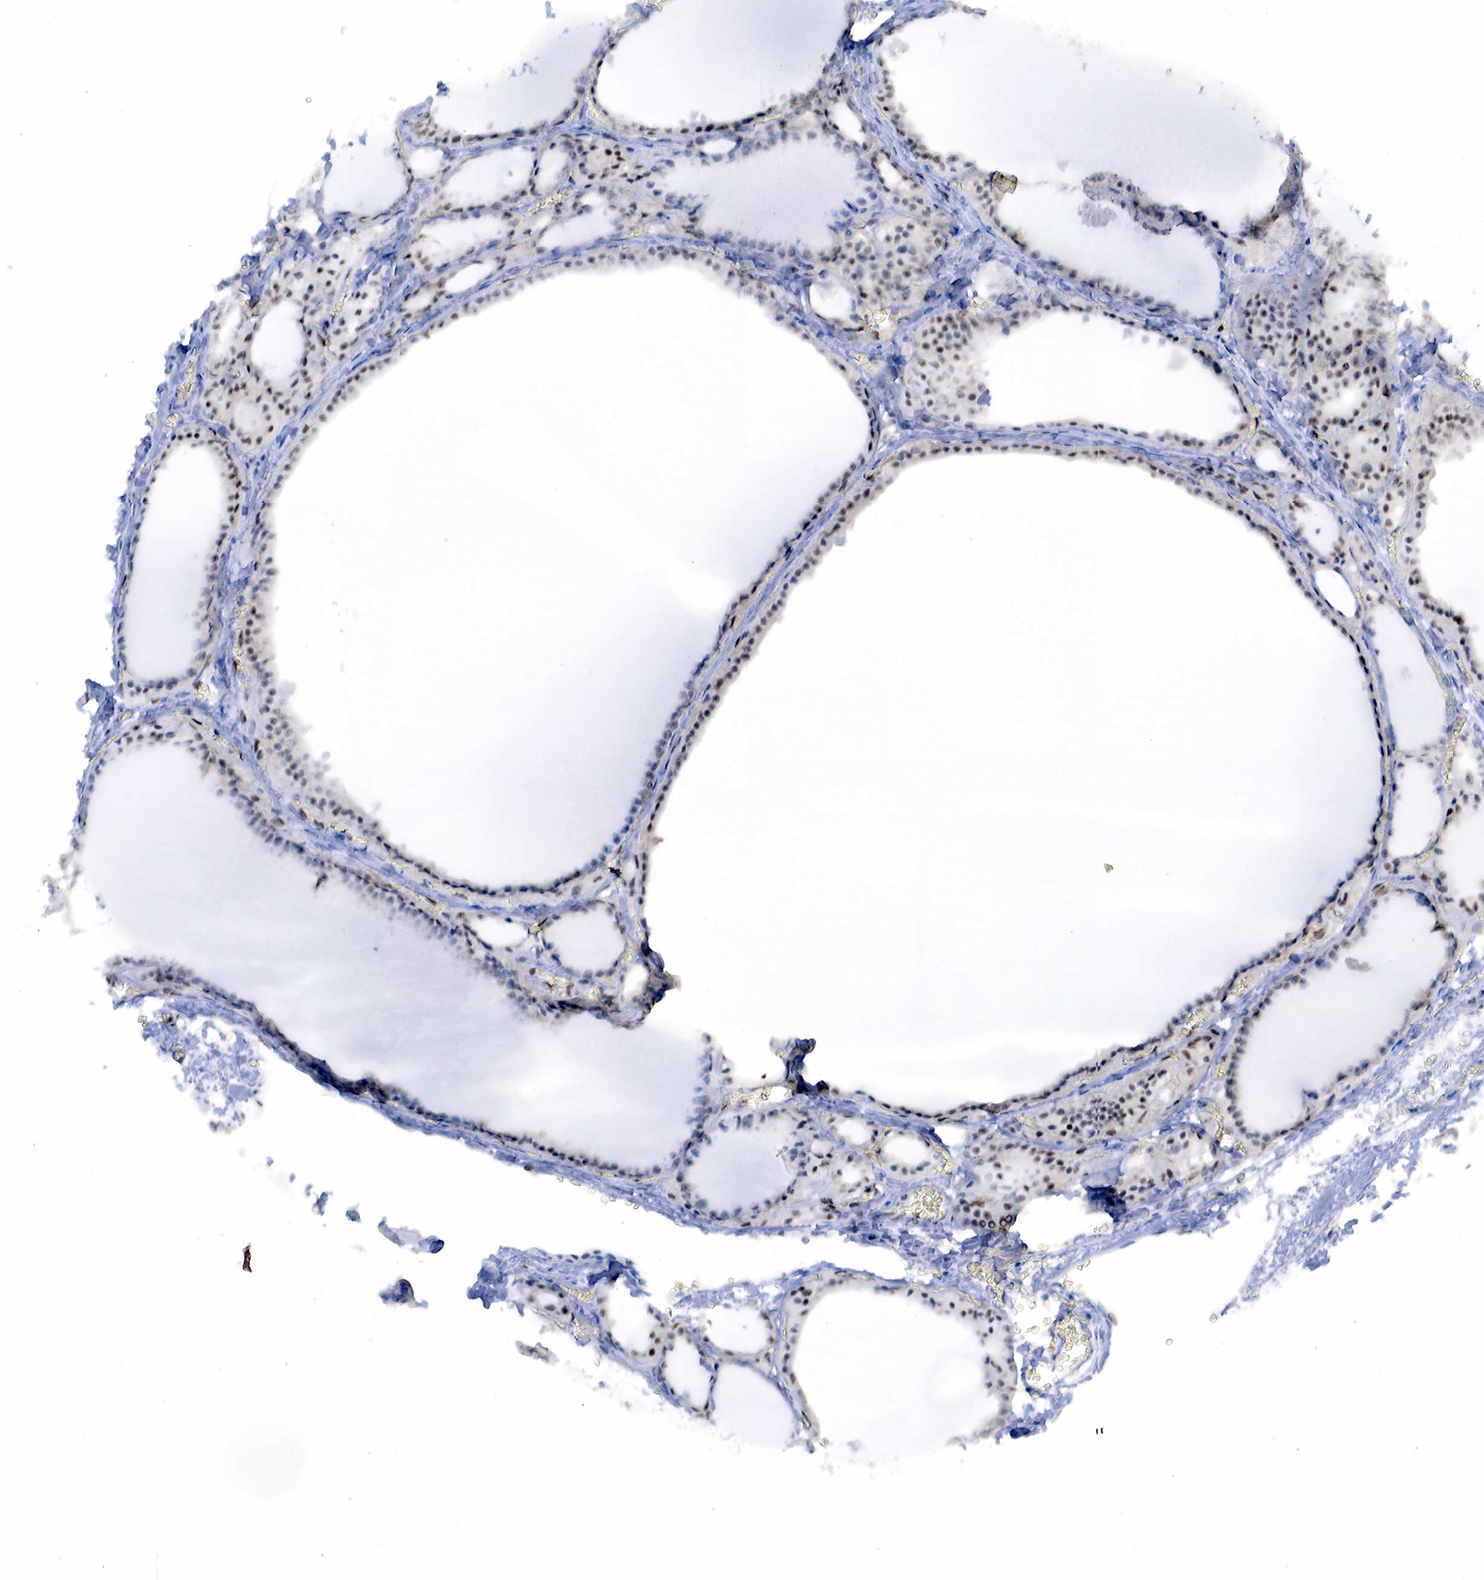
{"staining": {"intensity": "weak", "quantity": "25%-75%", "location": "nuclear"}, "tissue": "thyroid gland", "cell_type": "Glandular cells", "image_type": "normal", "snomed": [{"axis": "morphology", "description": "Normal tissue, NOS"}, {"axis": "topography", "description": "Thyroid gland"}], "caption": "Immunohistochemical staining of normal thyroid gland demonstrates 25%-75% levels of weak nuclear protein expression in about 25%-75% of glandular cells.", "gene": "PGR", "patient": {"sex": "female", "age": 55}}